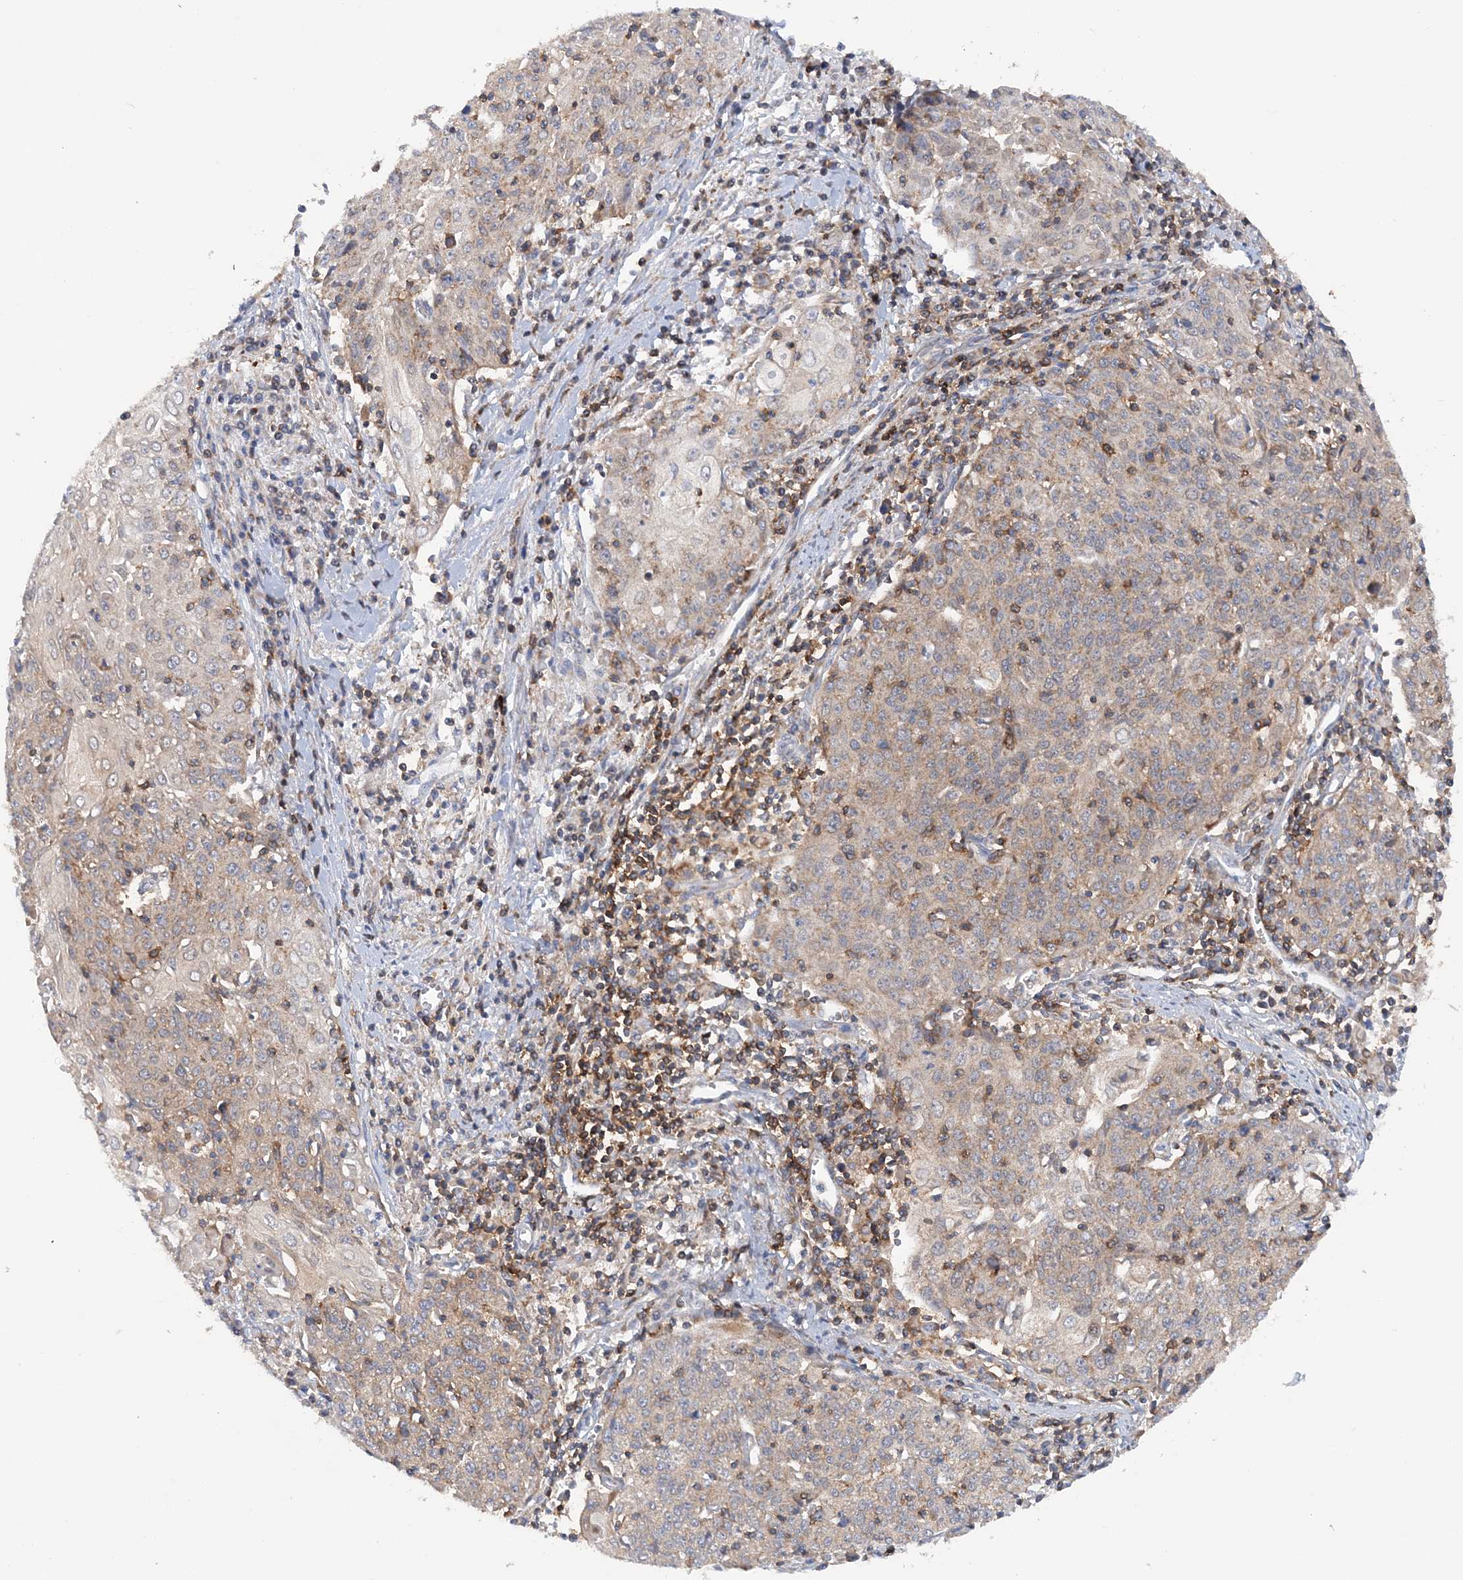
{"staining": {"intensity": "moderate", "quantity": "25%-75%", "location": "cytoplasmic/membranous"}, "tissue": "cervical cancer", "cell_type": "Tumor cells", "image_type": "cancer", "snomed": [{"axis": "morphology", "description": "Squamous cell carcinoma, NOS"}, {"axis": "topography", "description": "Cervix"}], "caption": "An immunohistochemistry photomicrograph of neoplastic tissue is shown. Protein staining in brown shows moderate cytoplasmic/membranous positivity in cervical cancer (squamous cell carcinoma) within tumor cells.", "gene": "TTC32", "patient": {"sex": "female", "age": 48}}